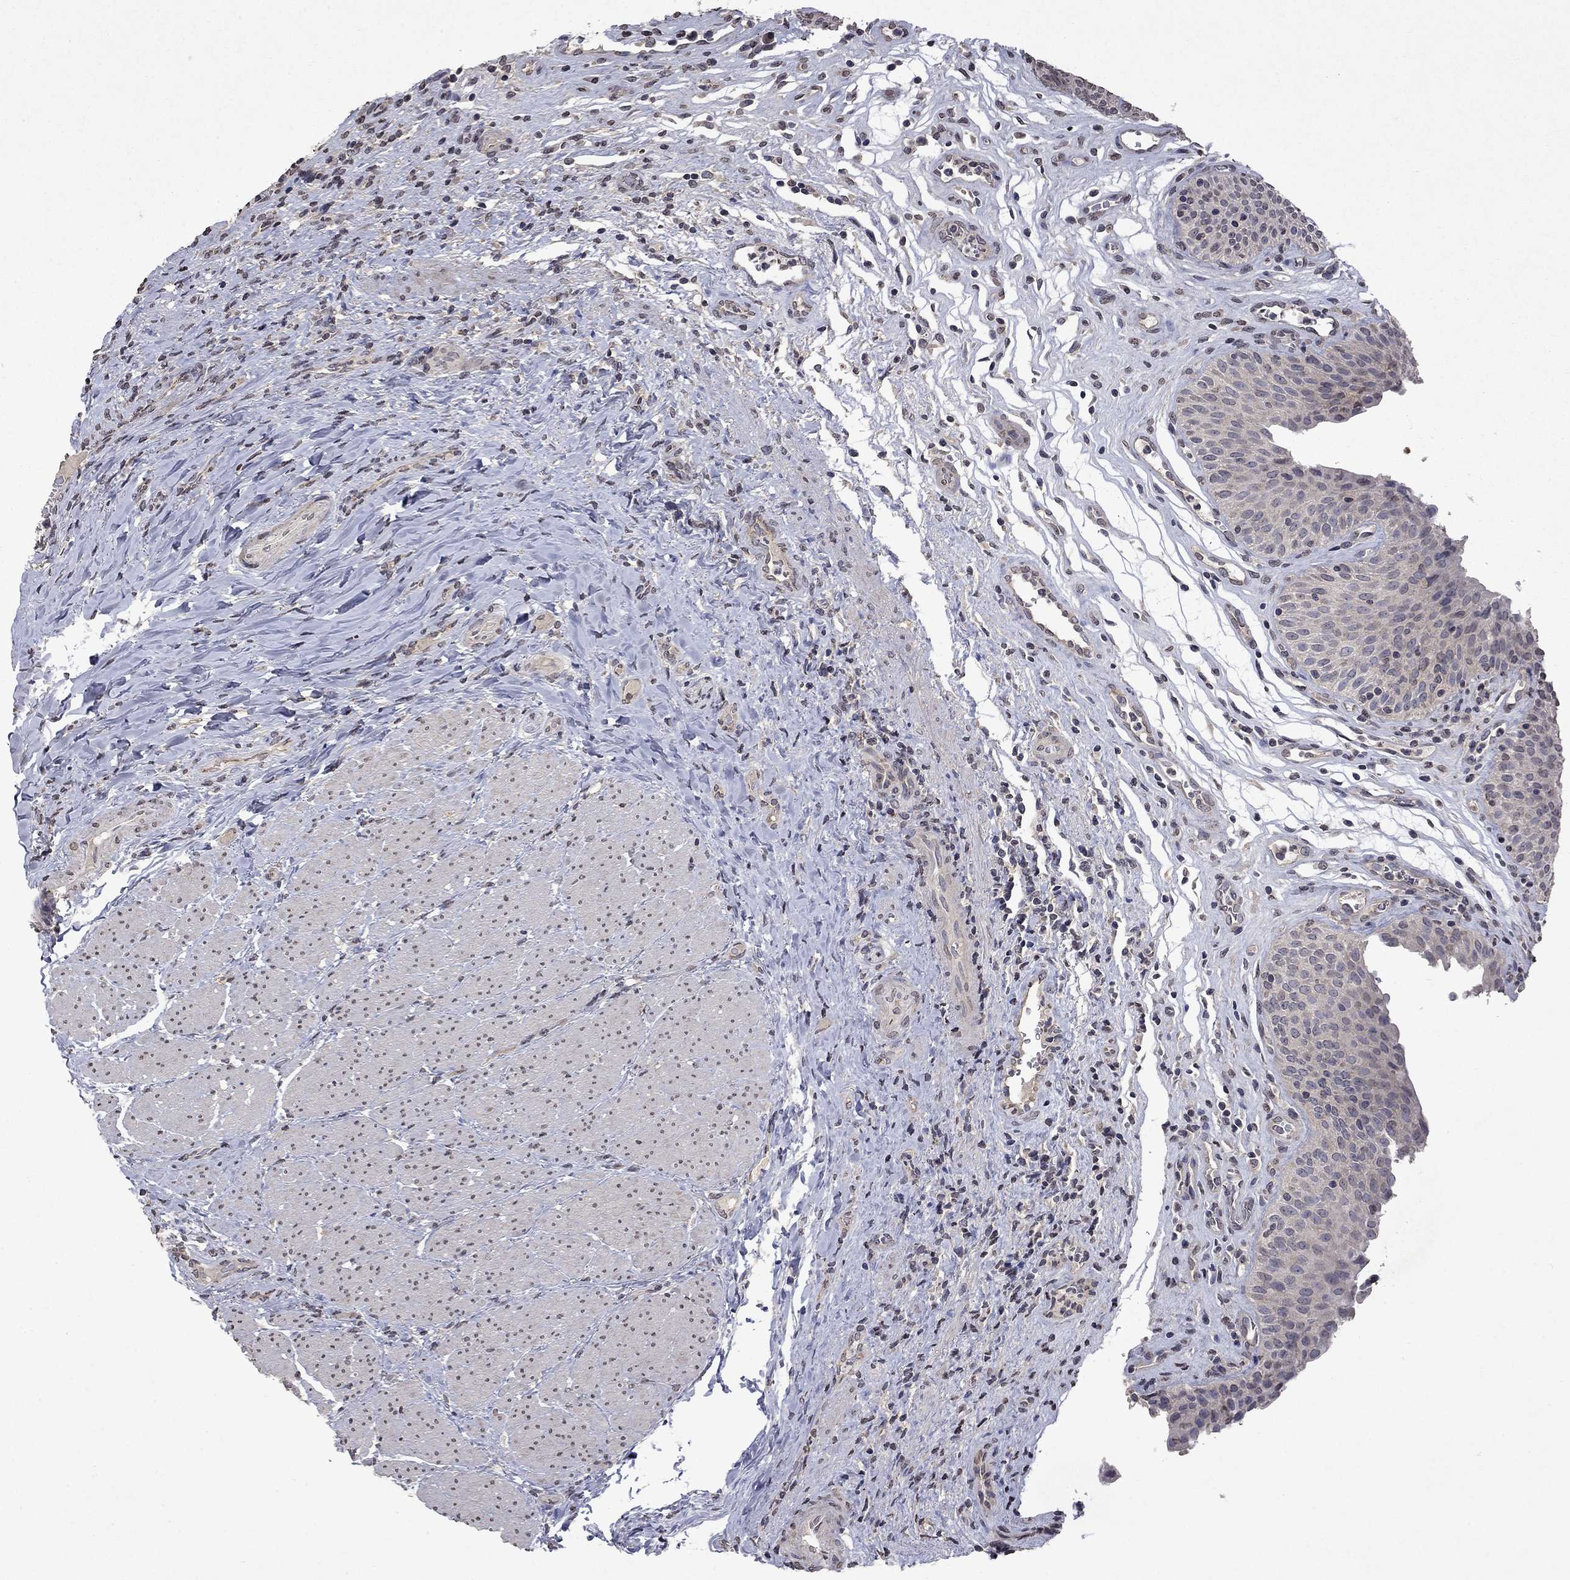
{"staining": {"intensity": "negative", "quantity": "none", "location": "none"}, "tissue": "urinary bladder", "cell_type": "Urothelial cells", "image_type": "normal", "snomed": [{"axis": "morphology", "description": "Normal tissue, NOS"}, {"axis": "topography", "description": "Urinary bladder"}], "caption": "A high-resolution image shows IHC staining of normal urinary bladder, which reveals no significant staining in urothelial cells. The staining was performed using DAB to visualize the protein expression in brown, while the nuclei were stained in blue with hematoxylin (Magnification: 20x).", "gene": "TTC38", "patient": {"sex": "male", "age": 66}}